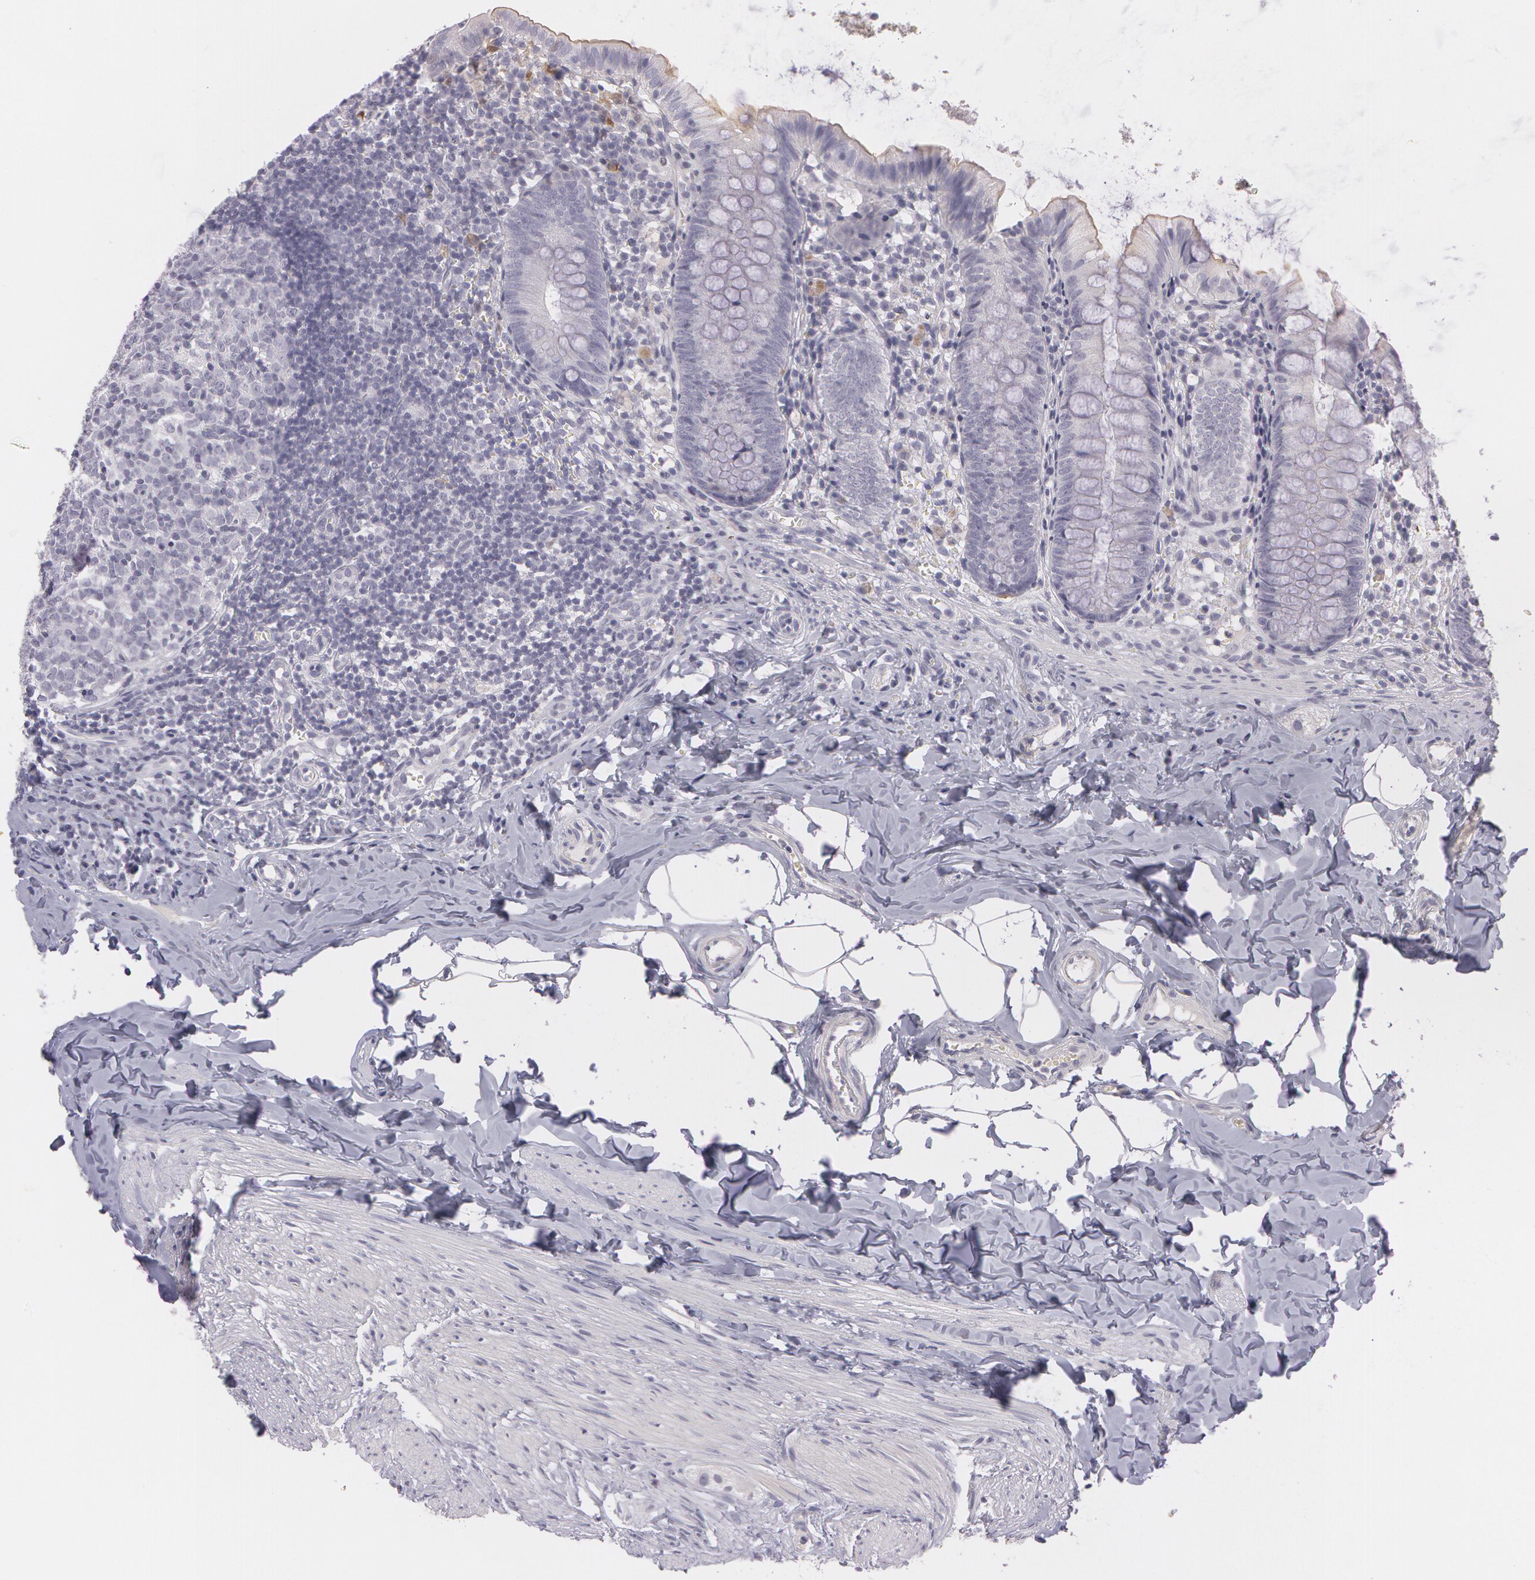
{"staining": {"intensity": "negative", "quantity": "none", "location": "none"}, "tissue": "appendix", "cell_type": "Glandular cells", "image_type": "normal", "snomed": [{"axis": "morphology", "description": "Normal tissue, NOS"}, {"axis": "topography", "description": "Appendix"}], "caption": "Immunohistochemistry histopathology image of normal human appendix stained for a protein (brown), which shows no positivity in glandular cells.", "gene": "IL1RN", "patient": {"sex": "female", "age": 9}}